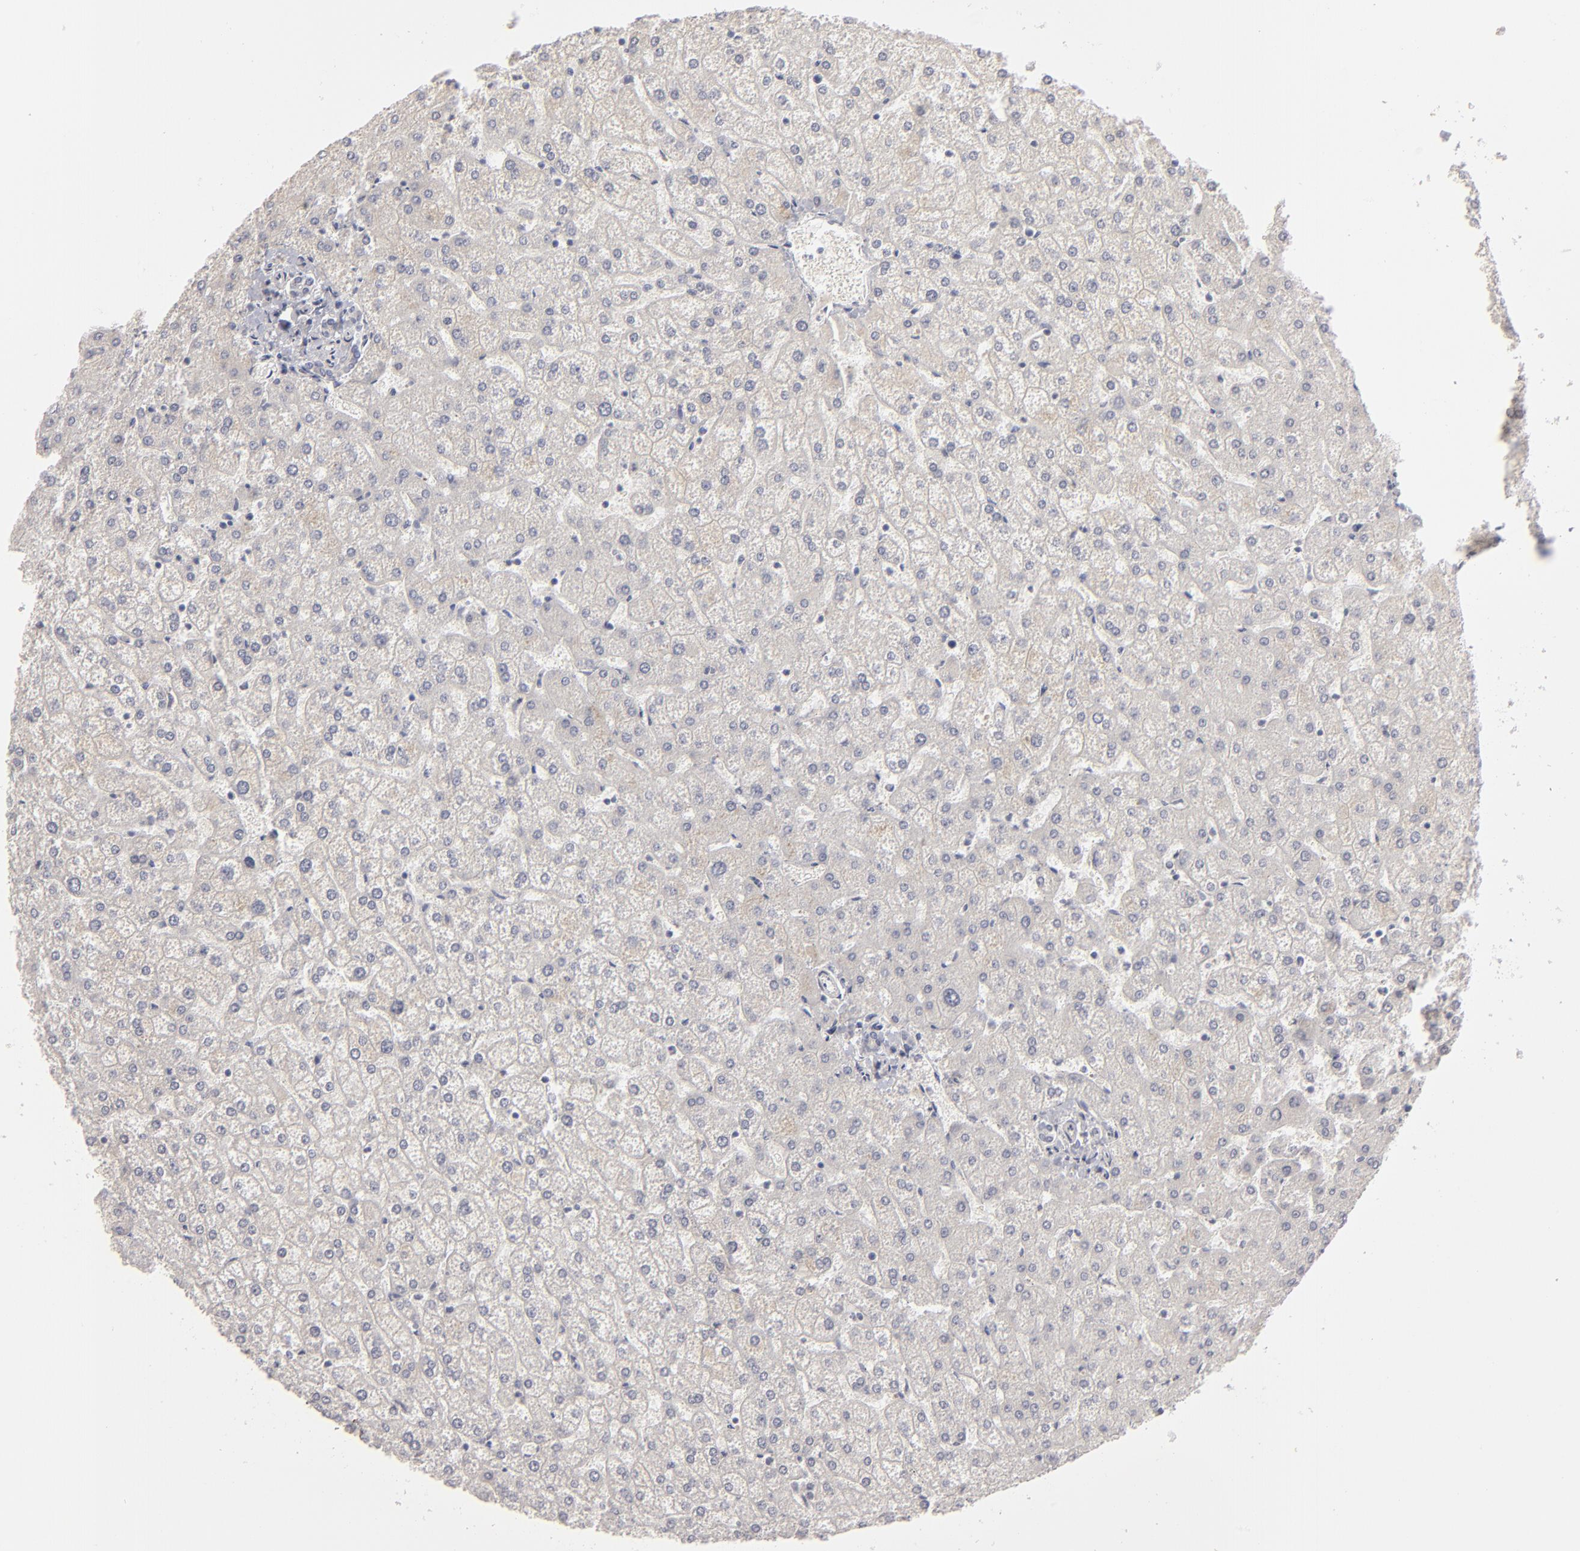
{"staining": {"intensity": "negative", "quantity": "none", "location": "none"}, "tissue": "liver", "cell_type": "Cholangiocytes", "image_type": "normal", "snomed": [{"axis": "morphology", "description": "Normal tissue, NOS"}, {"axis": "topography", "description": "Liver"}], "caption": "This is an immunohistochemistry photomicrograph of benign liver. There is no expression in cholangiocytes.", "gene": "KIAA1210", "patient": {"sex": "female", "age": 32}}